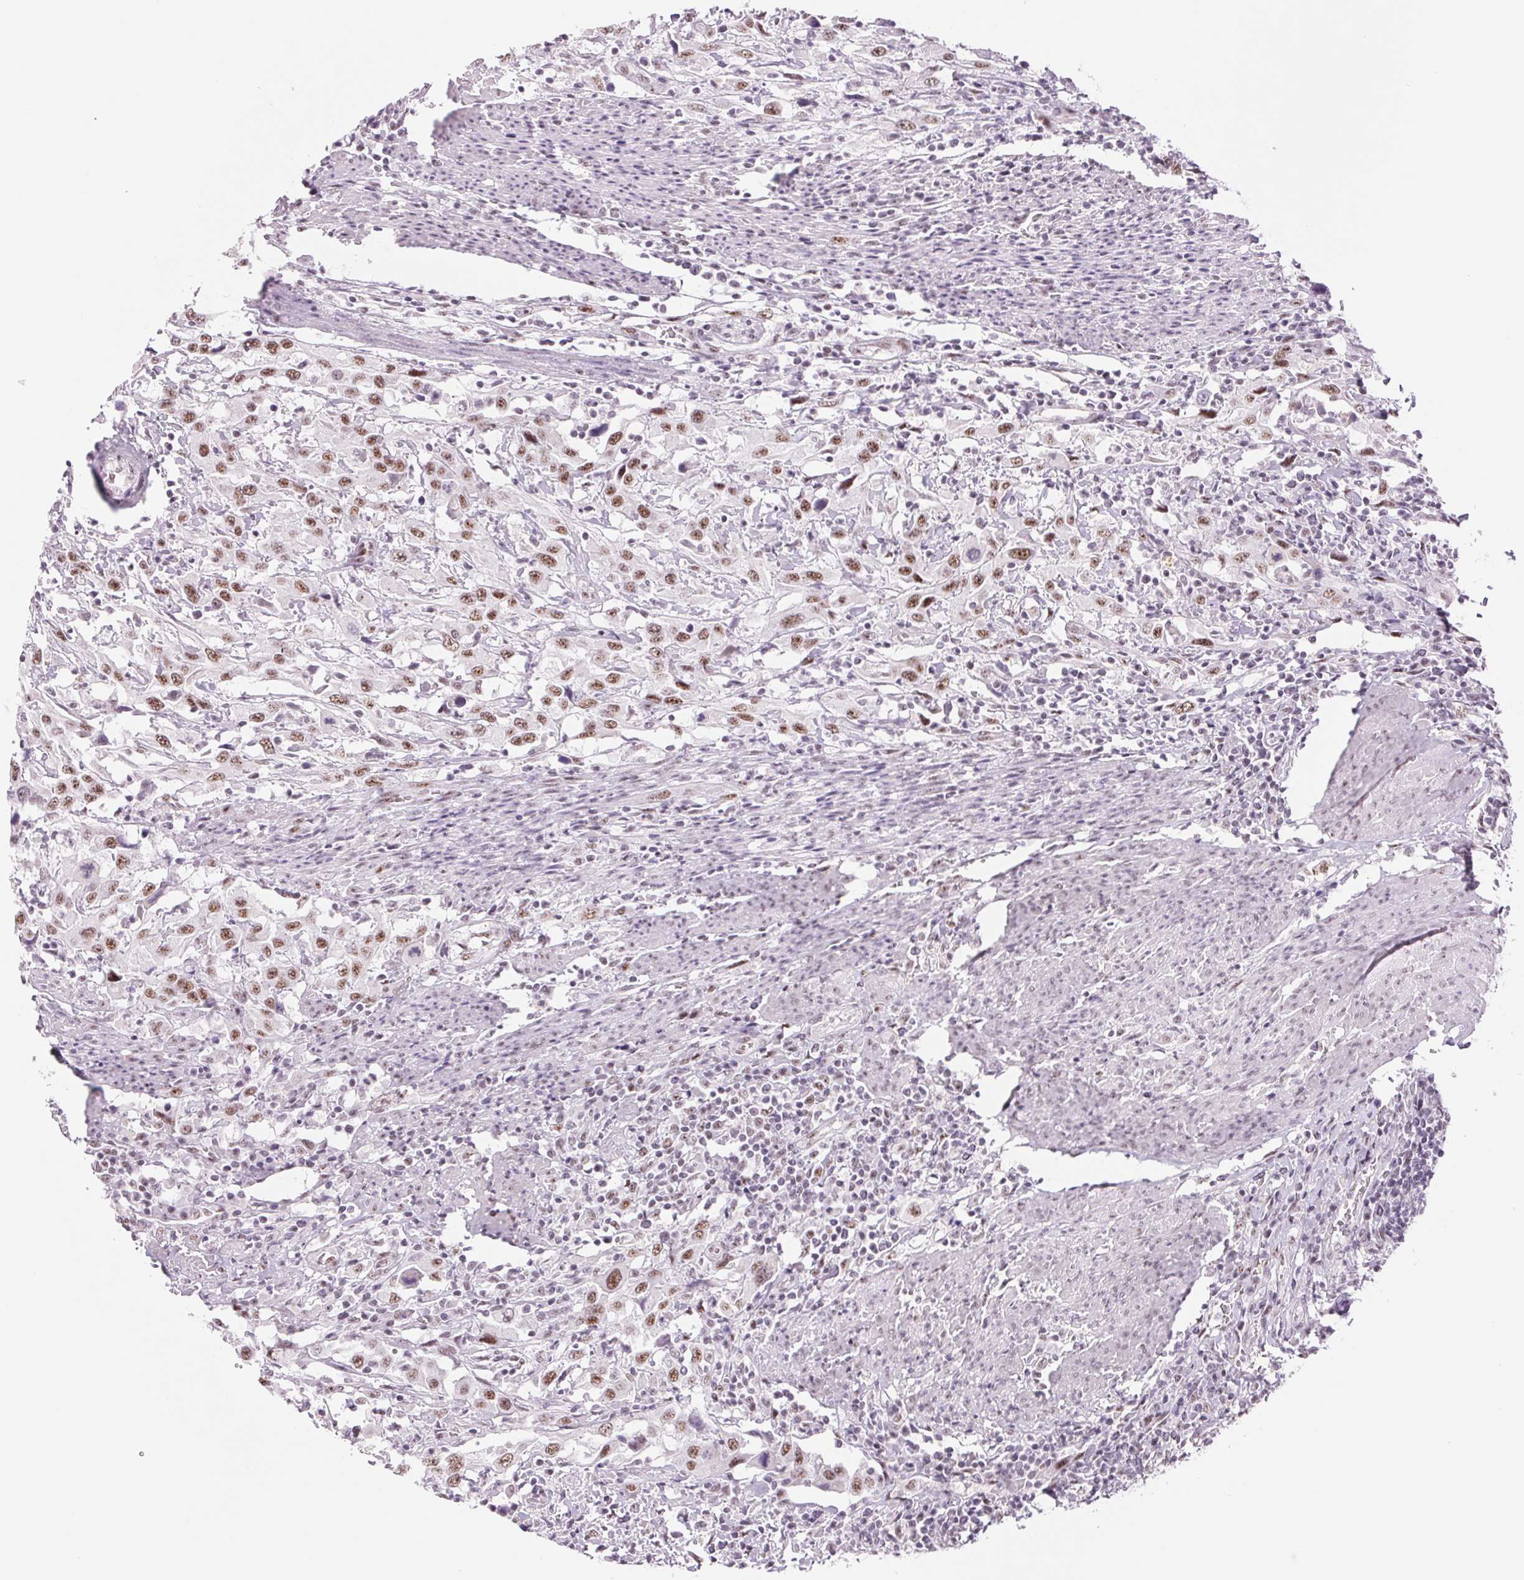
{"staining": {"intensity": "moderate", "quantity": "25%-75%", "location": "nuclear"}, "tissue": "urothelial cancer", "cell_type": "Tumor cells", "image_type": "cancer", "snomed": [{"axis": "morphology", "description": "Urothelial carcinoma, High grade"}, {"axis": "topography", "description": "Urinary bladder"}], "caption": "An image of human urothelial cancer stained for a protein displays moderate nuclear brown staining in tumor cells.", "gene": "ZC3H14", "patient": {"sex": "male", "age": 61}}